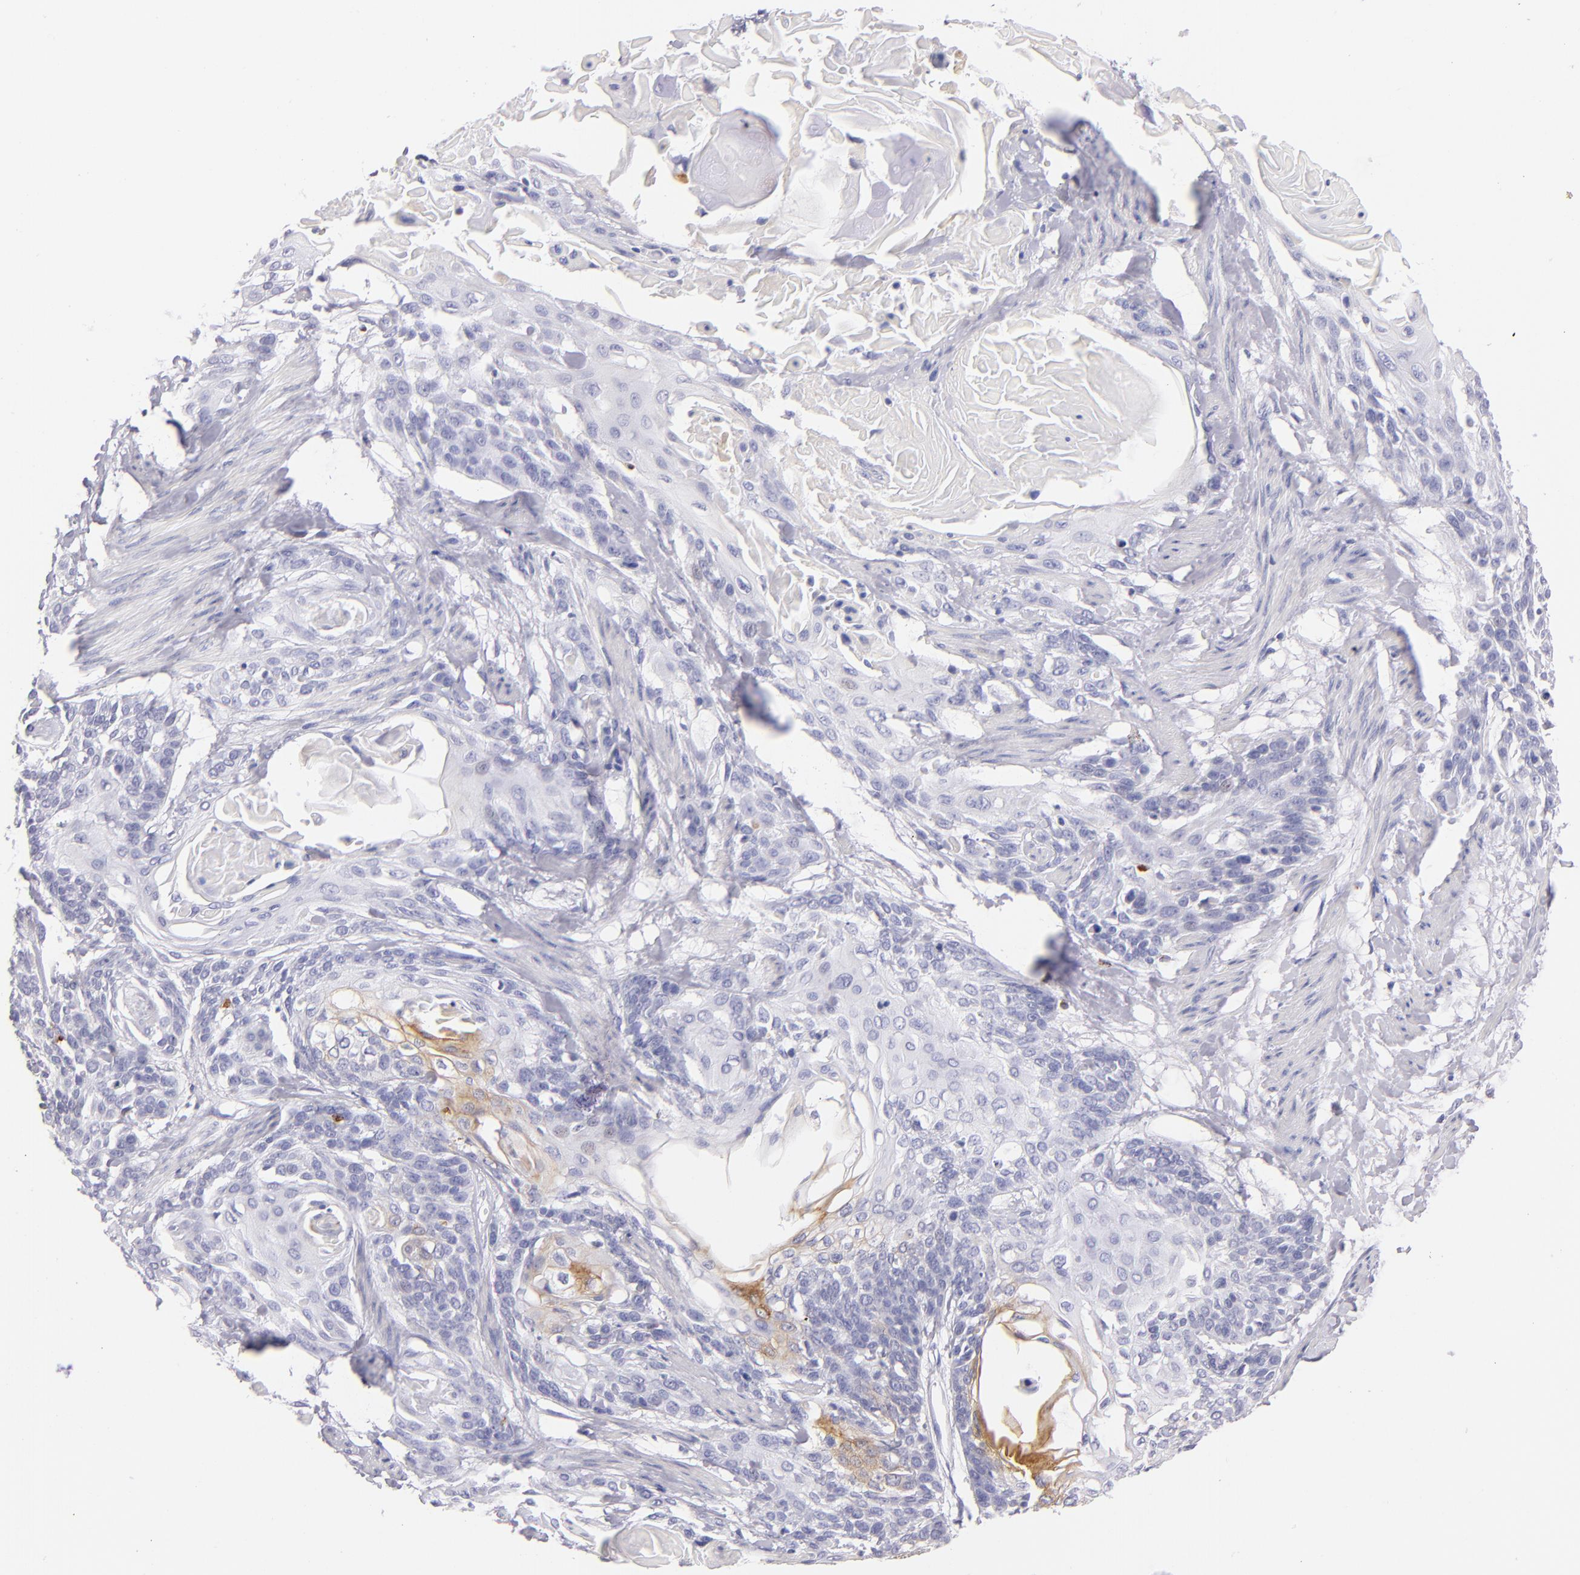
{"staining": {"intensity": "negative", "quantity": "none", "location": "none"}, "tissue": "cervical cancer", "cell_type": "Tumor cells", "image_type": "cancer", "snomed": [{"axis": "morphology", "description": "Squamous cell carcinoma, NOS"}, {"axis": "topography", "description": "Cervix"}], "caption": "Human cervical cancer stained for a protein using immunohistochemistry (IHC) displays no expression in tumor cells.", "gene": "PRF1", "patient": {"sex": "female", "age": 57}}